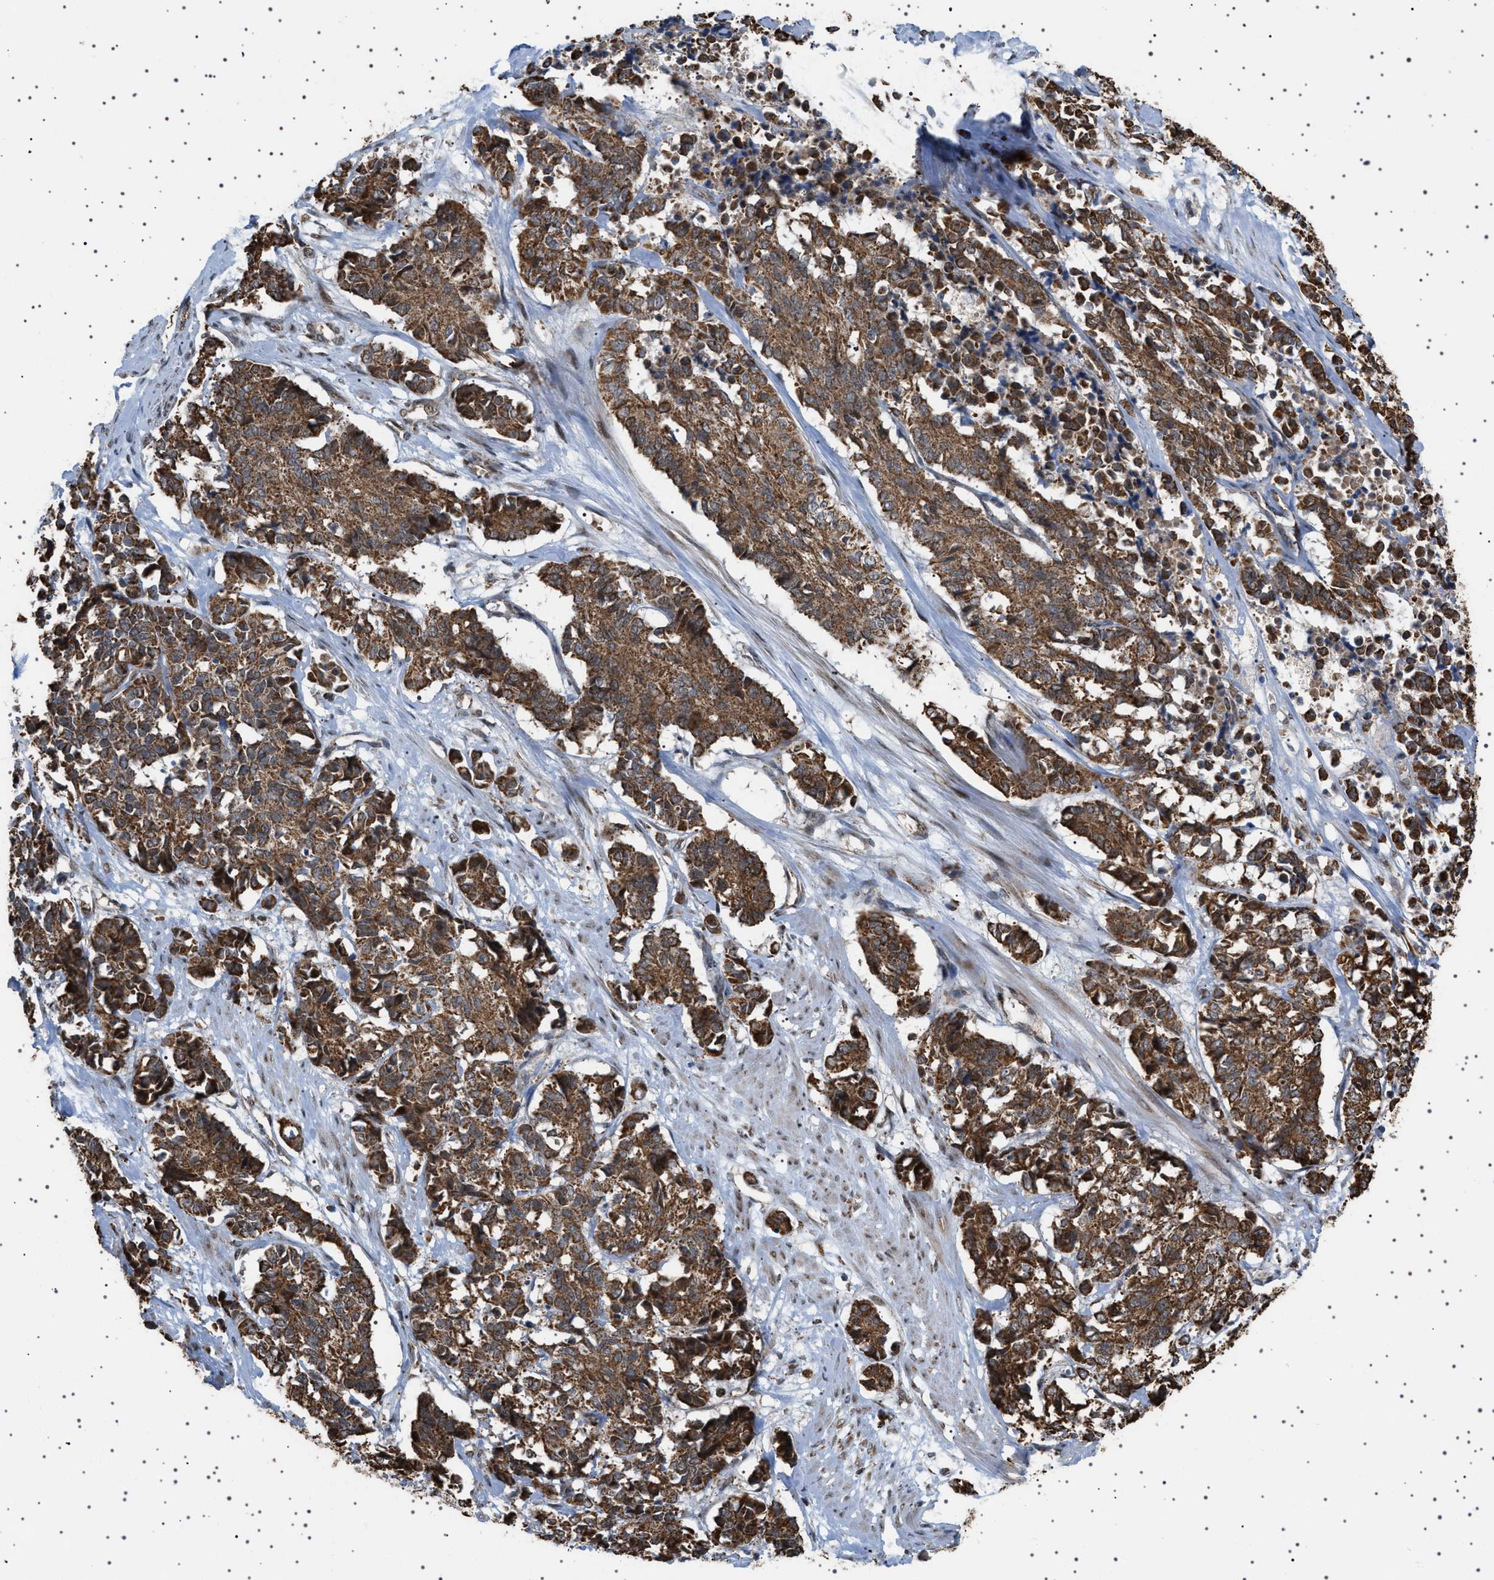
{"staining": {"intensity": "strong", "quantity": ">75%", "location": "cytoplasmic/membranous"}, "tissue": "cervical cancer", "cell_type": "Tumor cells", "image_type": "cancer", "snomed": [{"axis": "morphology", "description": "Squamous cell carcinoma, NOS"}, {"axis": "topography", "description": "Cervix"}], "caption": "The photomicrograph demonstrates staining of cervical cancer (squamous cell carcinoma), revealing strong cytoplasmic/membranous protein positivity (brown color) within tumor cells.", "gene": "MELK", "patient": {"sex": "female", "age": 35}}